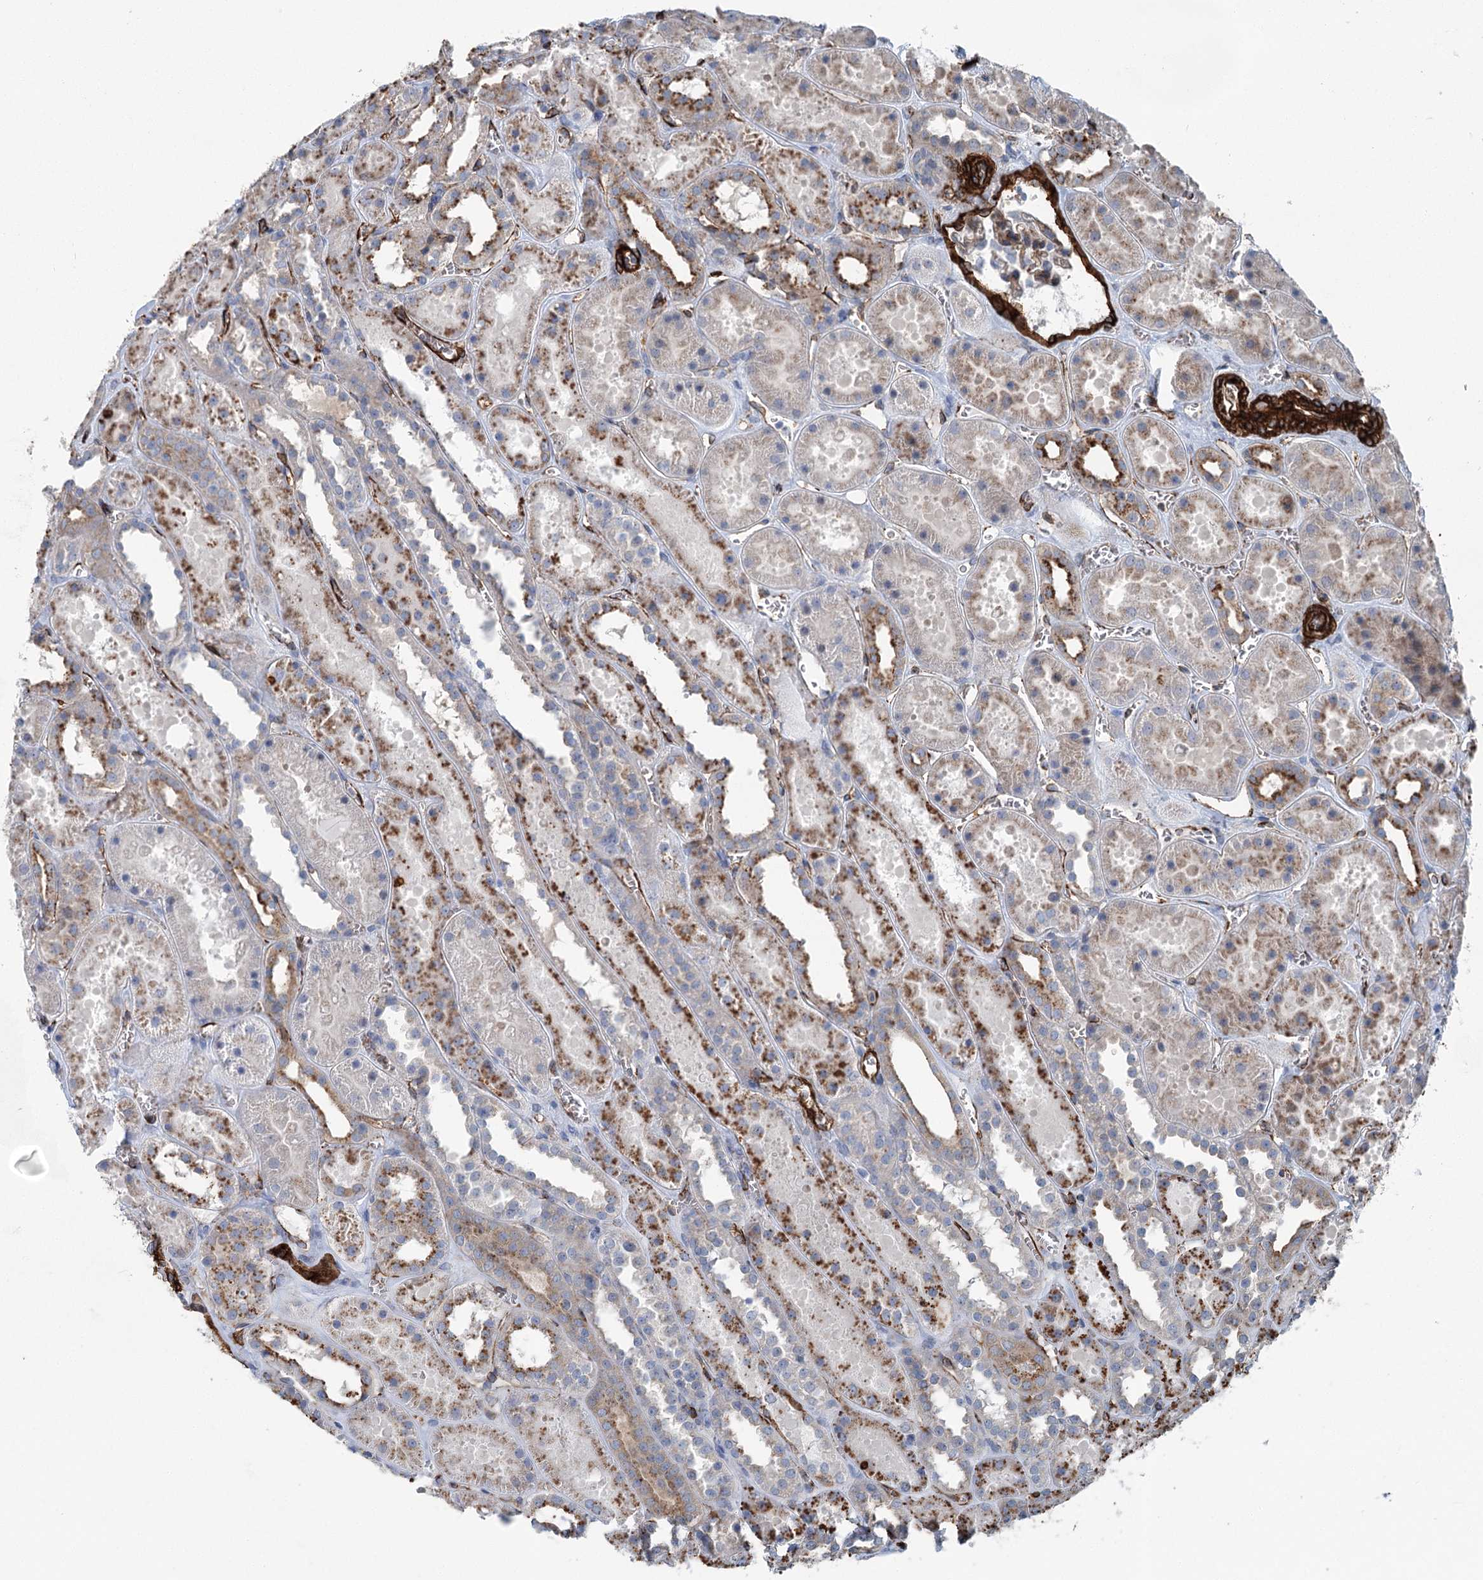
{"staining": {"intensity": "moderate", "quantity": "25%-75%", "location": "cytoplasmic/membranous"}, "tissue": "kidney", "cell_type": "Cells in glomeruli", "image_type": "normal", "snomed": [{"axis": "morphology", "description": "Normal tissue, NOS"}, {"axis": "topography", "description": "Kidney"}], "caption": "Moderate cytoplasmic/membranous protein expression is present in about 25%-75% of cells in glomeruli in kidney. Immunohistochemistry (ihc) stains the protein of interest in brown and the nuclei are stained blue.", "gene": "IQSEC1", "patient": {"sex": "female", "age": 41}}